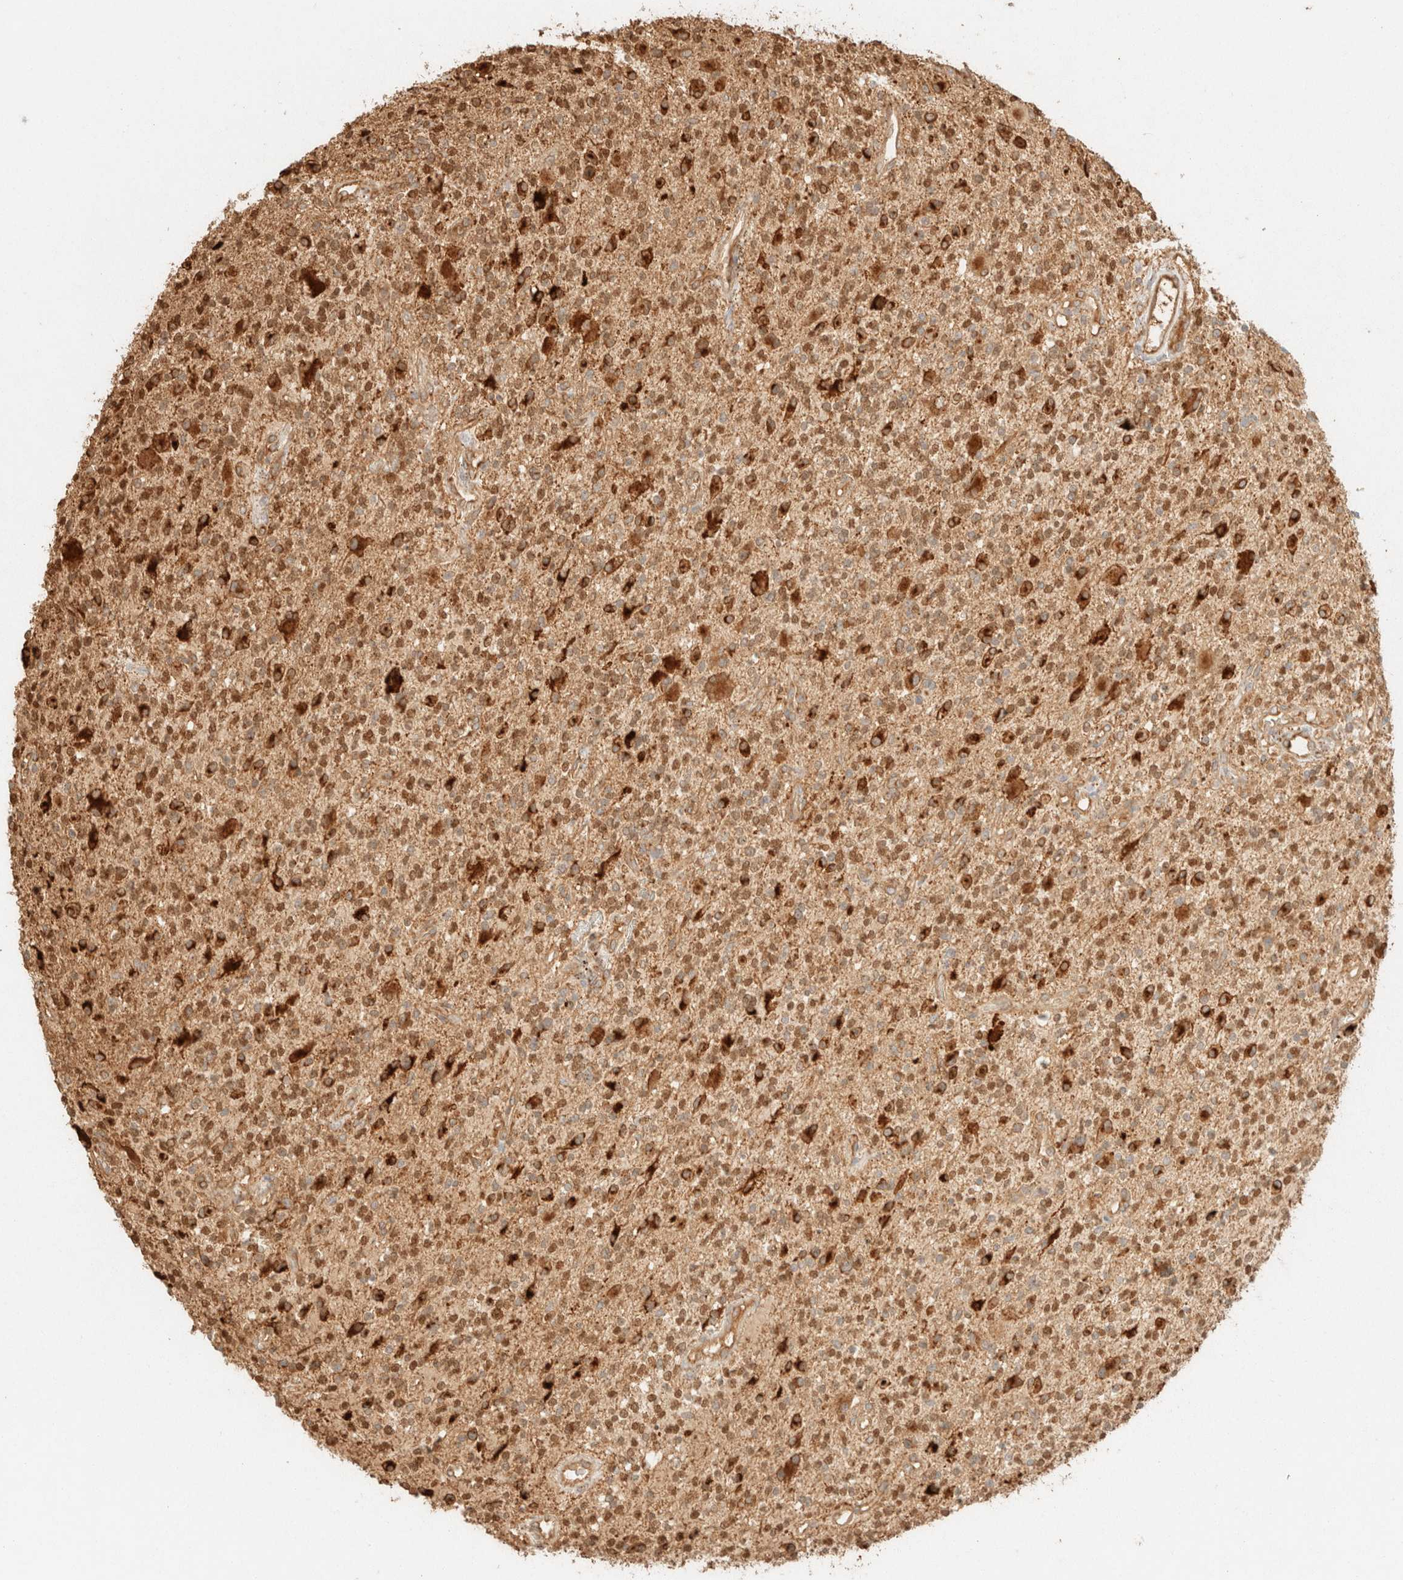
{"staining": {"intensity": "moderate", "quantity": ">75%", "location": "cytoplasmic/membranous,nuclear"}, "tissue": "glioma", "cell_type": "Tumor cells", "image_type": "cancer", "snomed": [{"axis": "morphology", "description": "Glioma, malignant, High grade"}, {"axis": "topography", "description": "Brain"}], "caption": "Immunohistochemical staining of high-grade glioma (malignant) exhibits medium levels of moderate cytoplasmic/membranous and nuclear protein expression in about >75% of tumor cells.", "gene": "SPARCL1", "patient": {"sex": "male", "age": 48}}